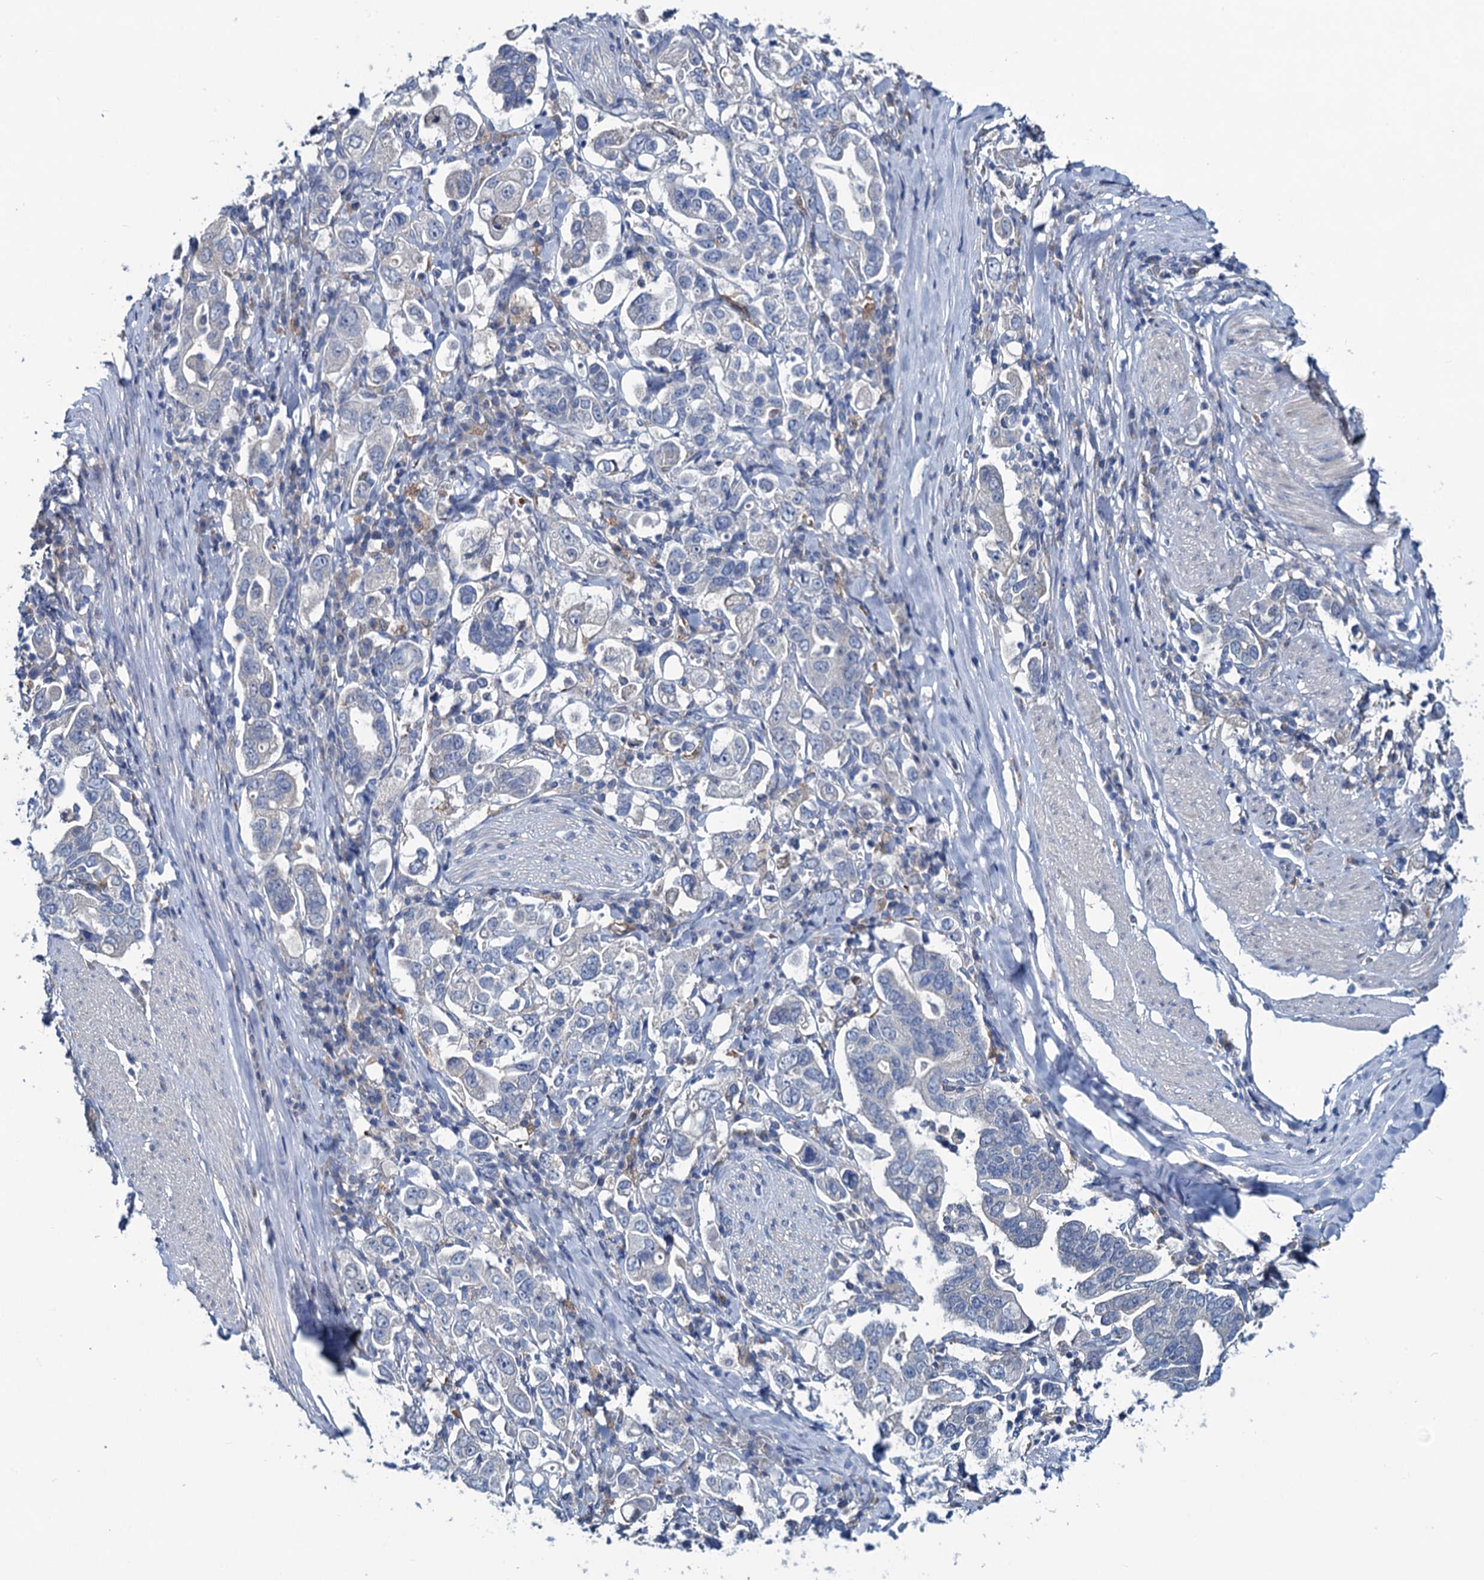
{"staining": {"intensity": "negative", "quantity": "none", "location": "none"}, "tissue": "stomach cancer", "cell_type": "Tumor cells", "image_type": "cancer", "snomed": [{"axis": "morphology", "description": "Adenocarcinoma, NOS"}, {"axis": "topography", "description": "Stomach, upper"}], "caption": "A high-resolution histopathology image shows immunohistochemistry staining of stomach cancer, which shows no significant positivity in tumor cells.", "gene": "RTKN2", "patient": {"sex": "male", "age": 62}}